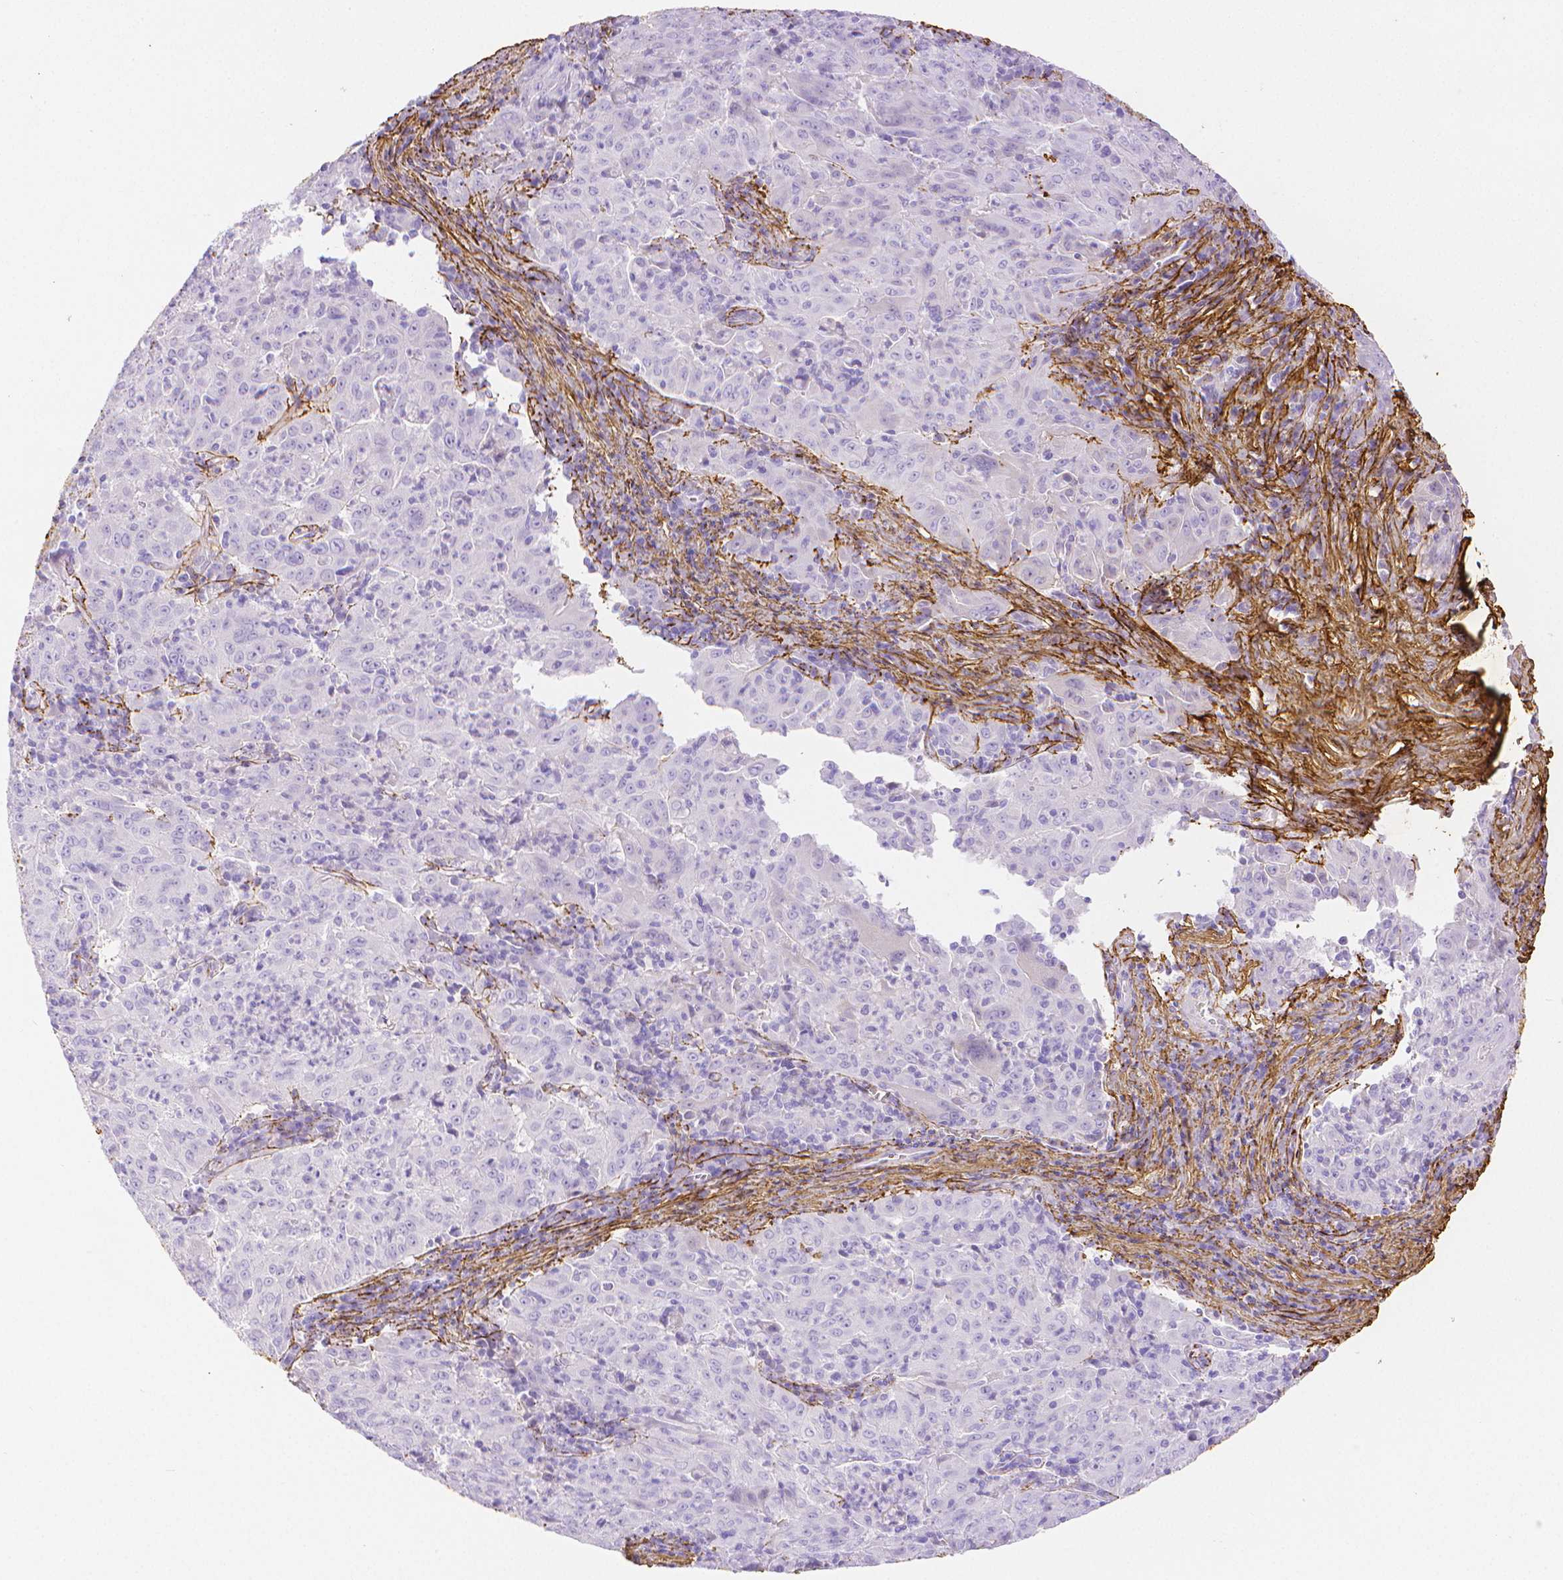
{"staining": {"intensity": "negative", "quantity": "none", "location": "none"}, "tissue": "pancreatic cancer", "cell_type": "Tumor cells", "image_type": "cancer", "snomed": [{"axis": "morphology", "description": "Adenocarcinoma, NOS"}, {"axis": "topography", "description": "Pancreas"}], "caption": "Tumor cells show no significant protein expression in pancreatic adenocarcinoma.", "gene": "FBN1", "patient": {"sex": "male", "age": 63}}